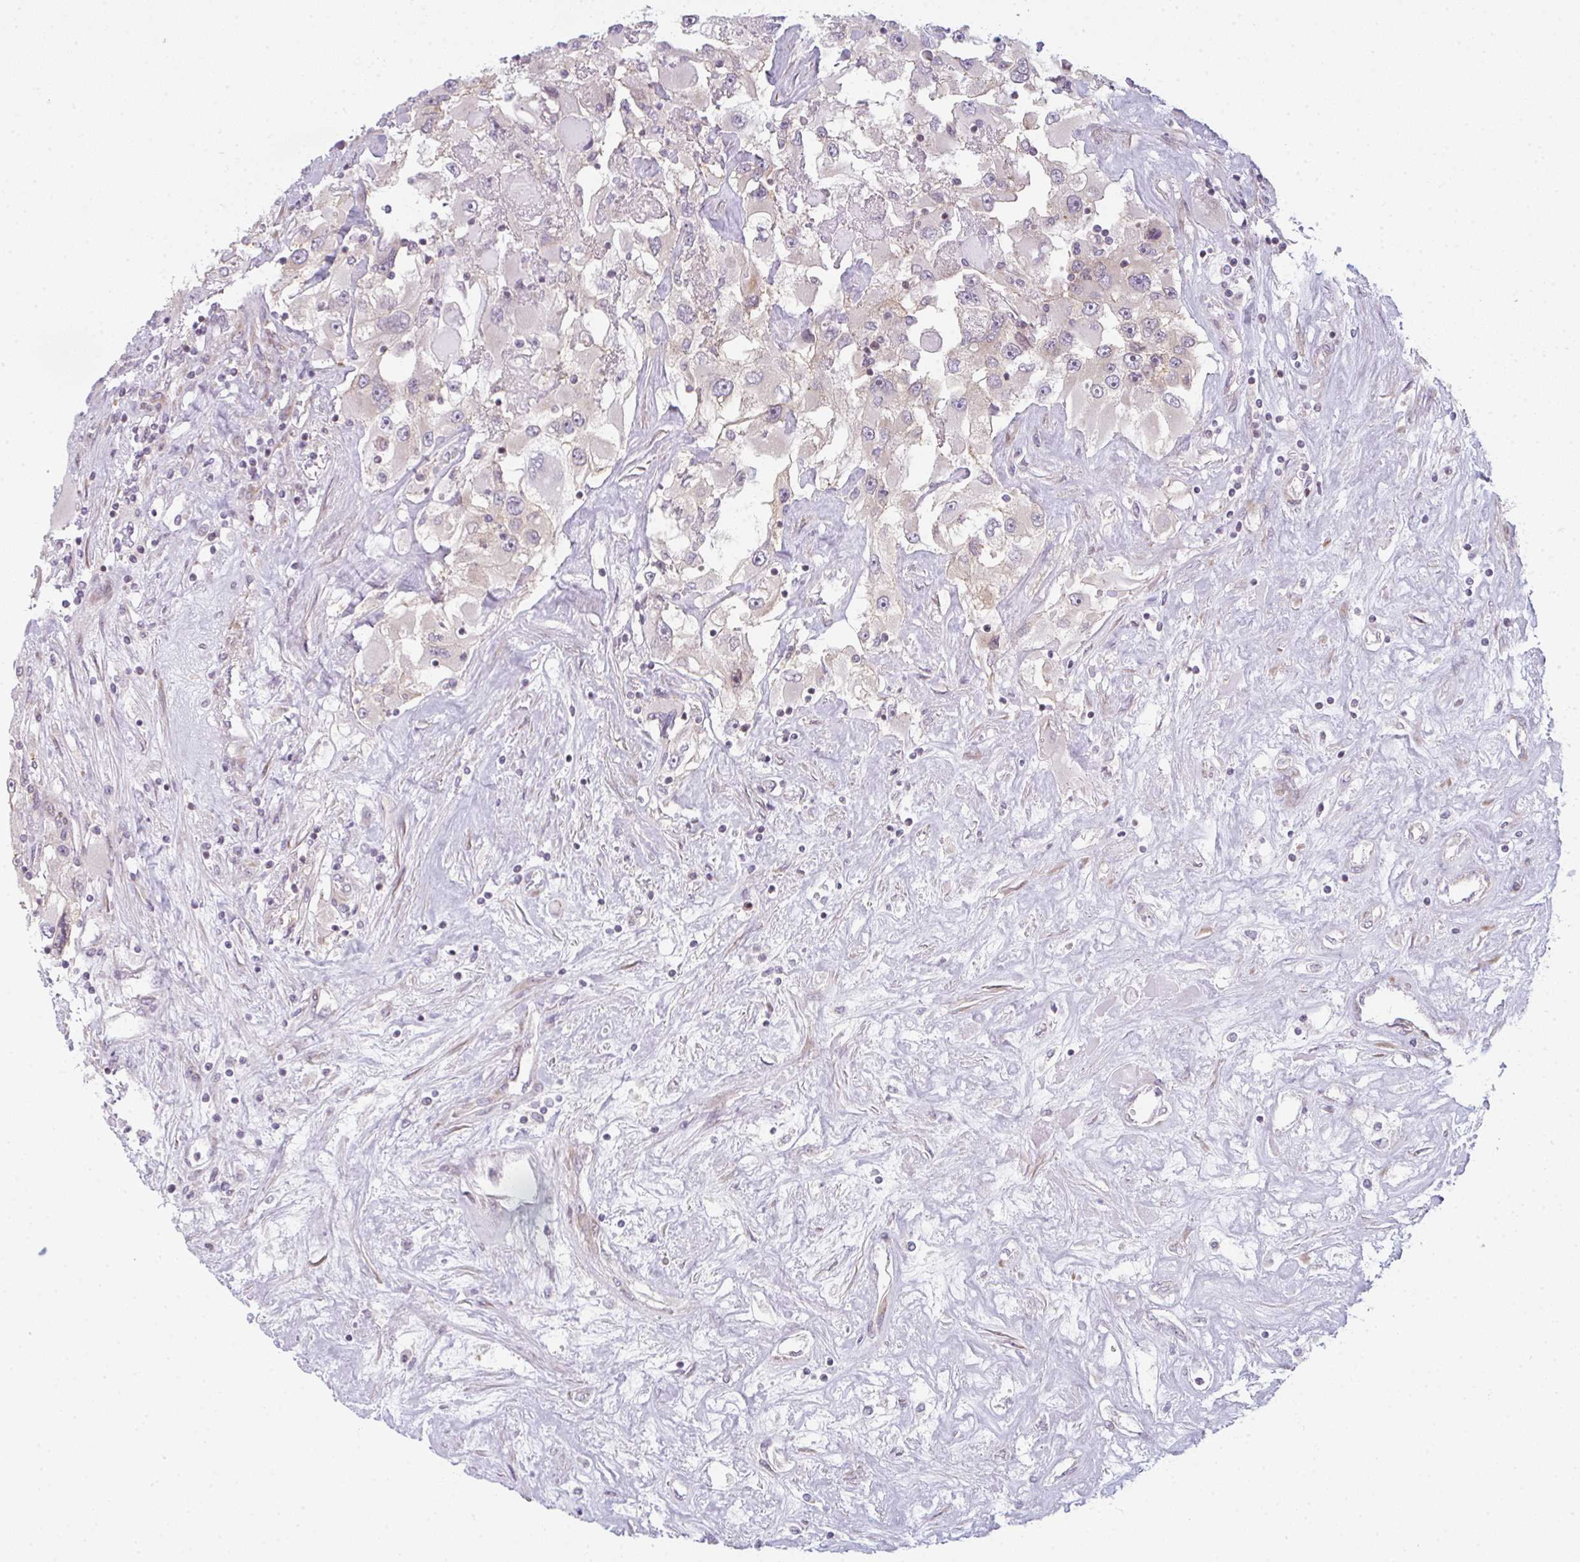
{"staining": {"intensity": "negative", "quantity": "none", "location": "none"}, "tissue": "renal cancer", "cell_type": "Tumor cells", "image_type": "cancer", "snomed": [{"axis": "morphology", "description": "Adenocarcinoma, NOS"}, {"axis": "topography", "description": "Kidney"}], "caption": "An image of human renal adenocarcinoma is negative for staining in tumor cells. (DAB IHC with hematoxylin counter stain).", "gene": "TMEM237", "patient": {"sex": "female", "age": 52}}